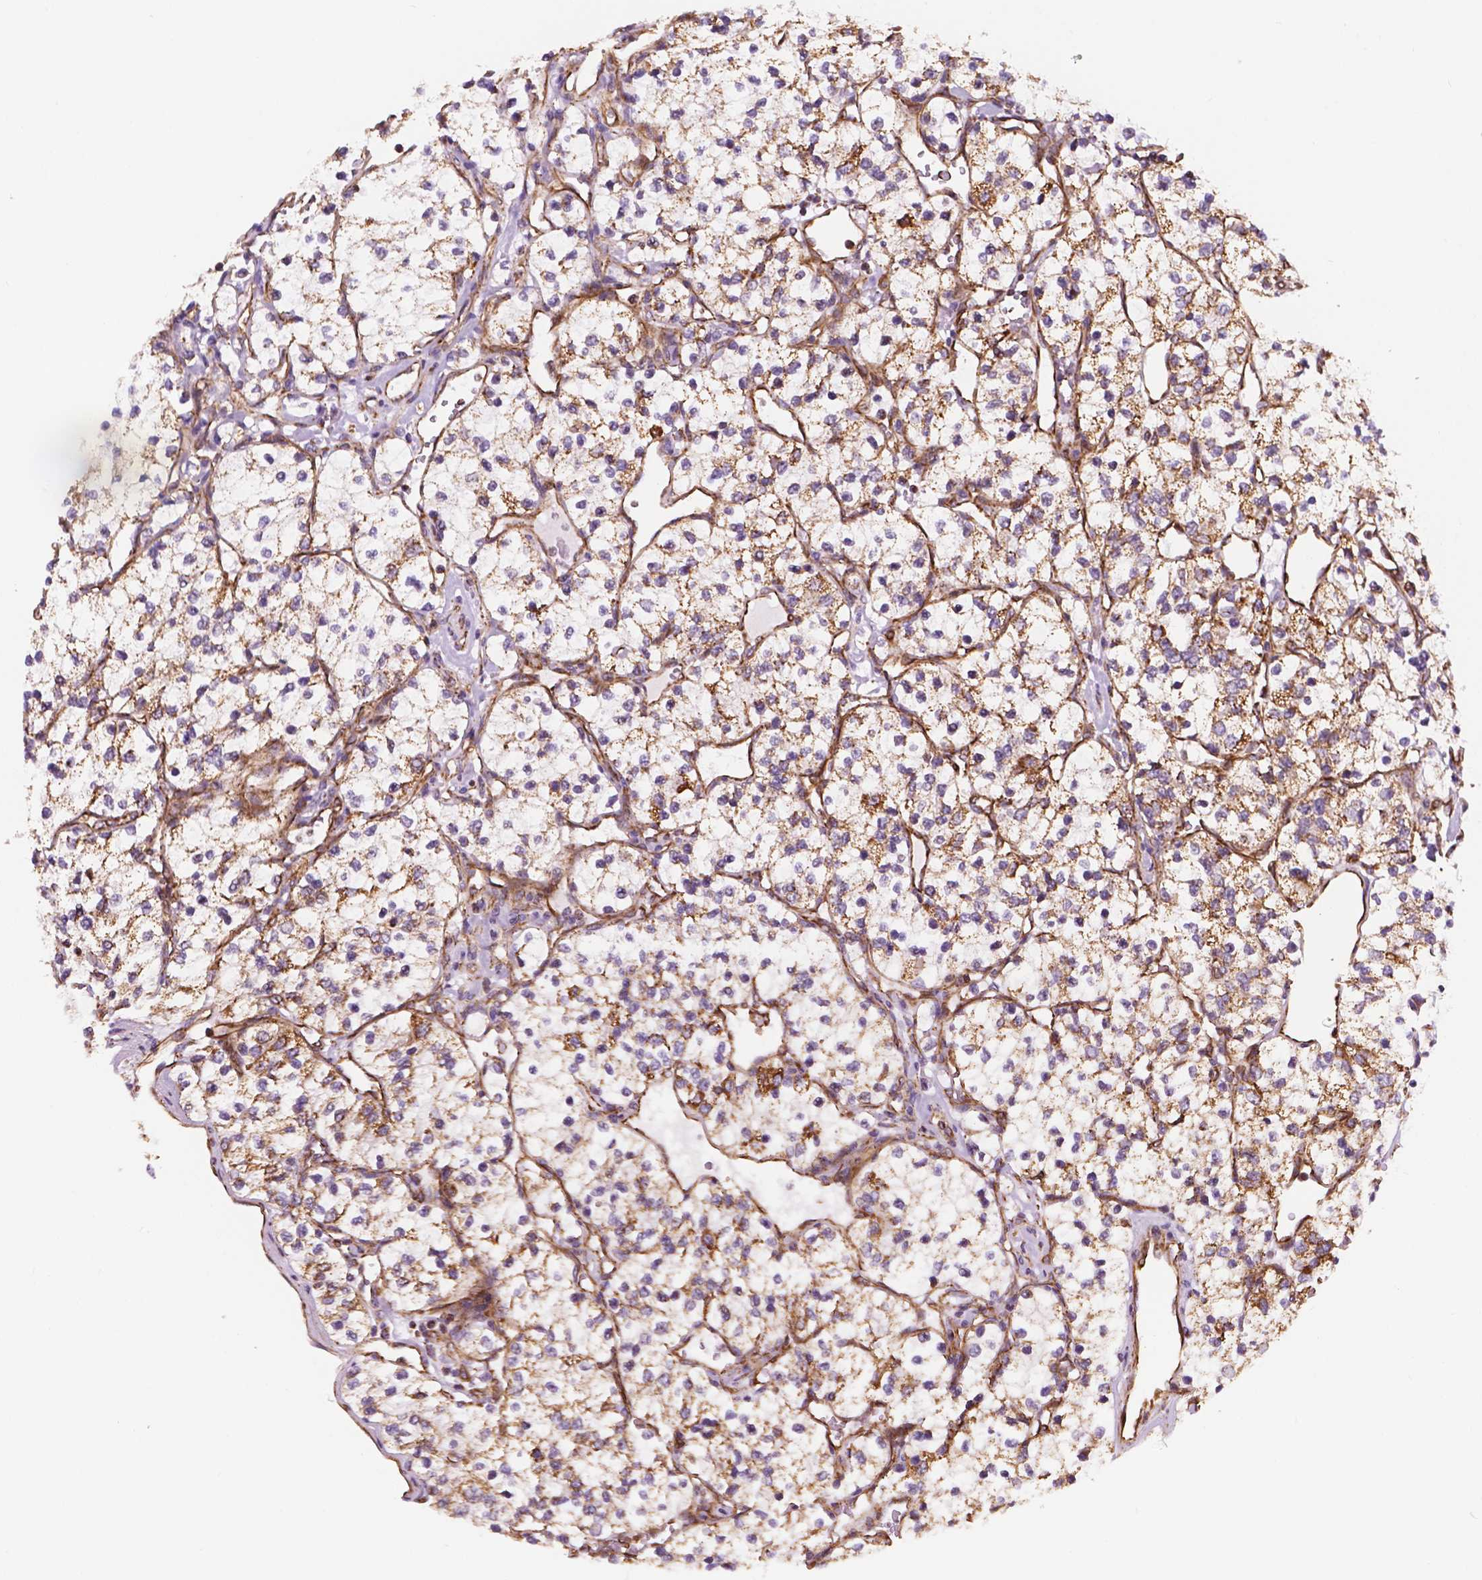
{"staining": {"intensity": "moderate", "quantity": ">75%", "location": "cytoplasmic/membranous"}, "tissue": "renal cancer", "cell_type": "Tumor cells", "image_type": "cancer", "snomed": [{"axis": "morphology", "description": "Adenocarcinoma, NOS"}, {"axis": "topography", "description": "Kidney"}], "caption": "Approximately >75% of tumor cells in human renal adenocarcinoma show moderate cytoplasmic/membranous protein staining as visualized by brown immunohistochemical staining.", "gene": "GEMIN4", "patient": {"sex": "female", "age": 69}}